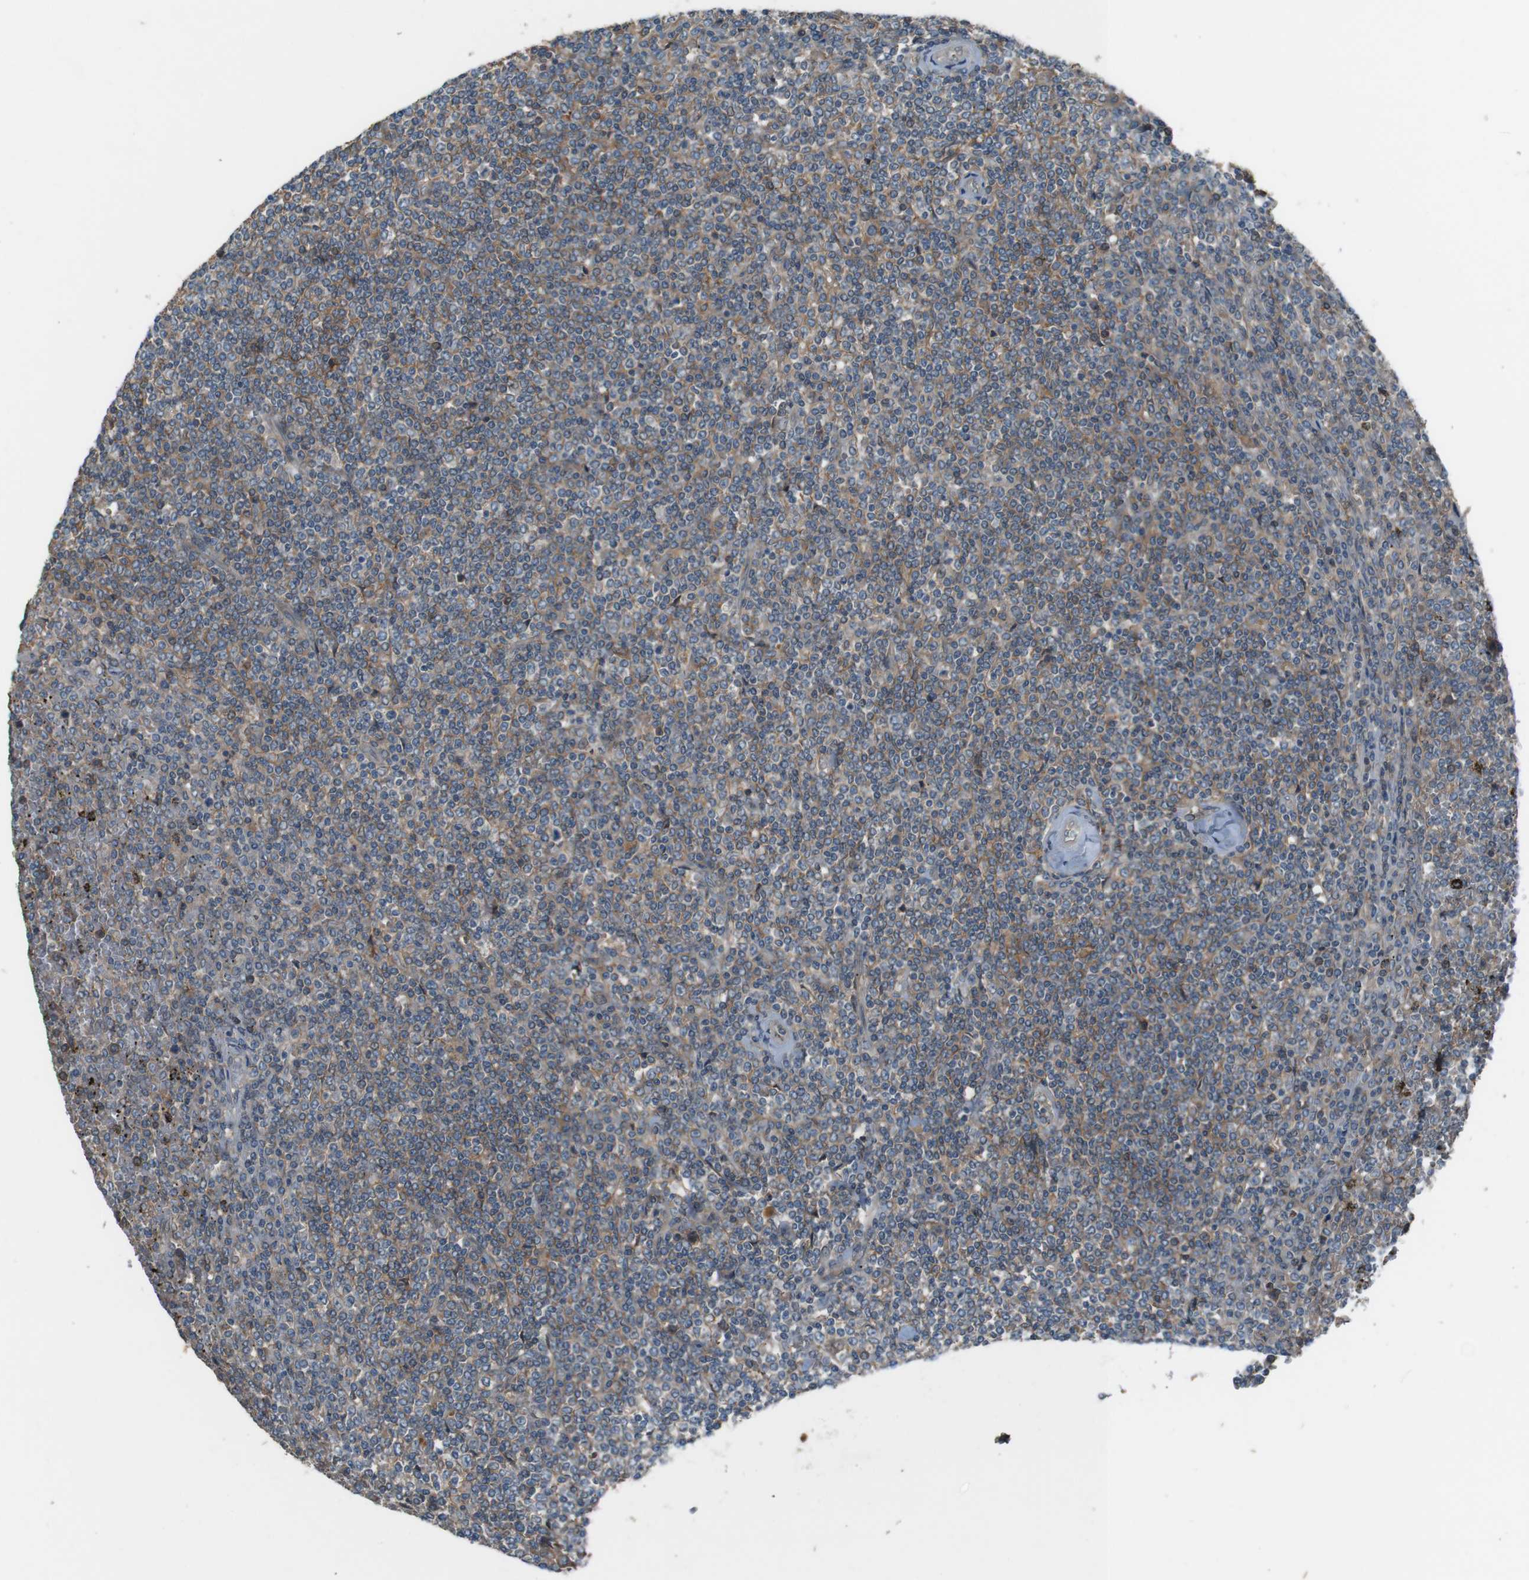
{"staining": {"intensity": "negative", "quantity": "none", "location": "none"}, "tissue": "lymphoma", "cell_type": "Tumor cells", "image_type": "cancer", "snomed": [{"axis": "morphology", "description": "Malignant lymphoma, non-Hodgkin's type, Low grade"}, {"axis": "topography", "description": "Spleen"}], "caption": "High power microscopy histopathology image of an immunohistochemistry (IHC) histopathology image of lymphoma, revealing no significant staining in tumor cells. (Brightfield microscopy of DAB immunohistochemistry (IHC) at high magnification).", "gene": "ATP2B1", "patient": {"sex": "female", "age": 19}}